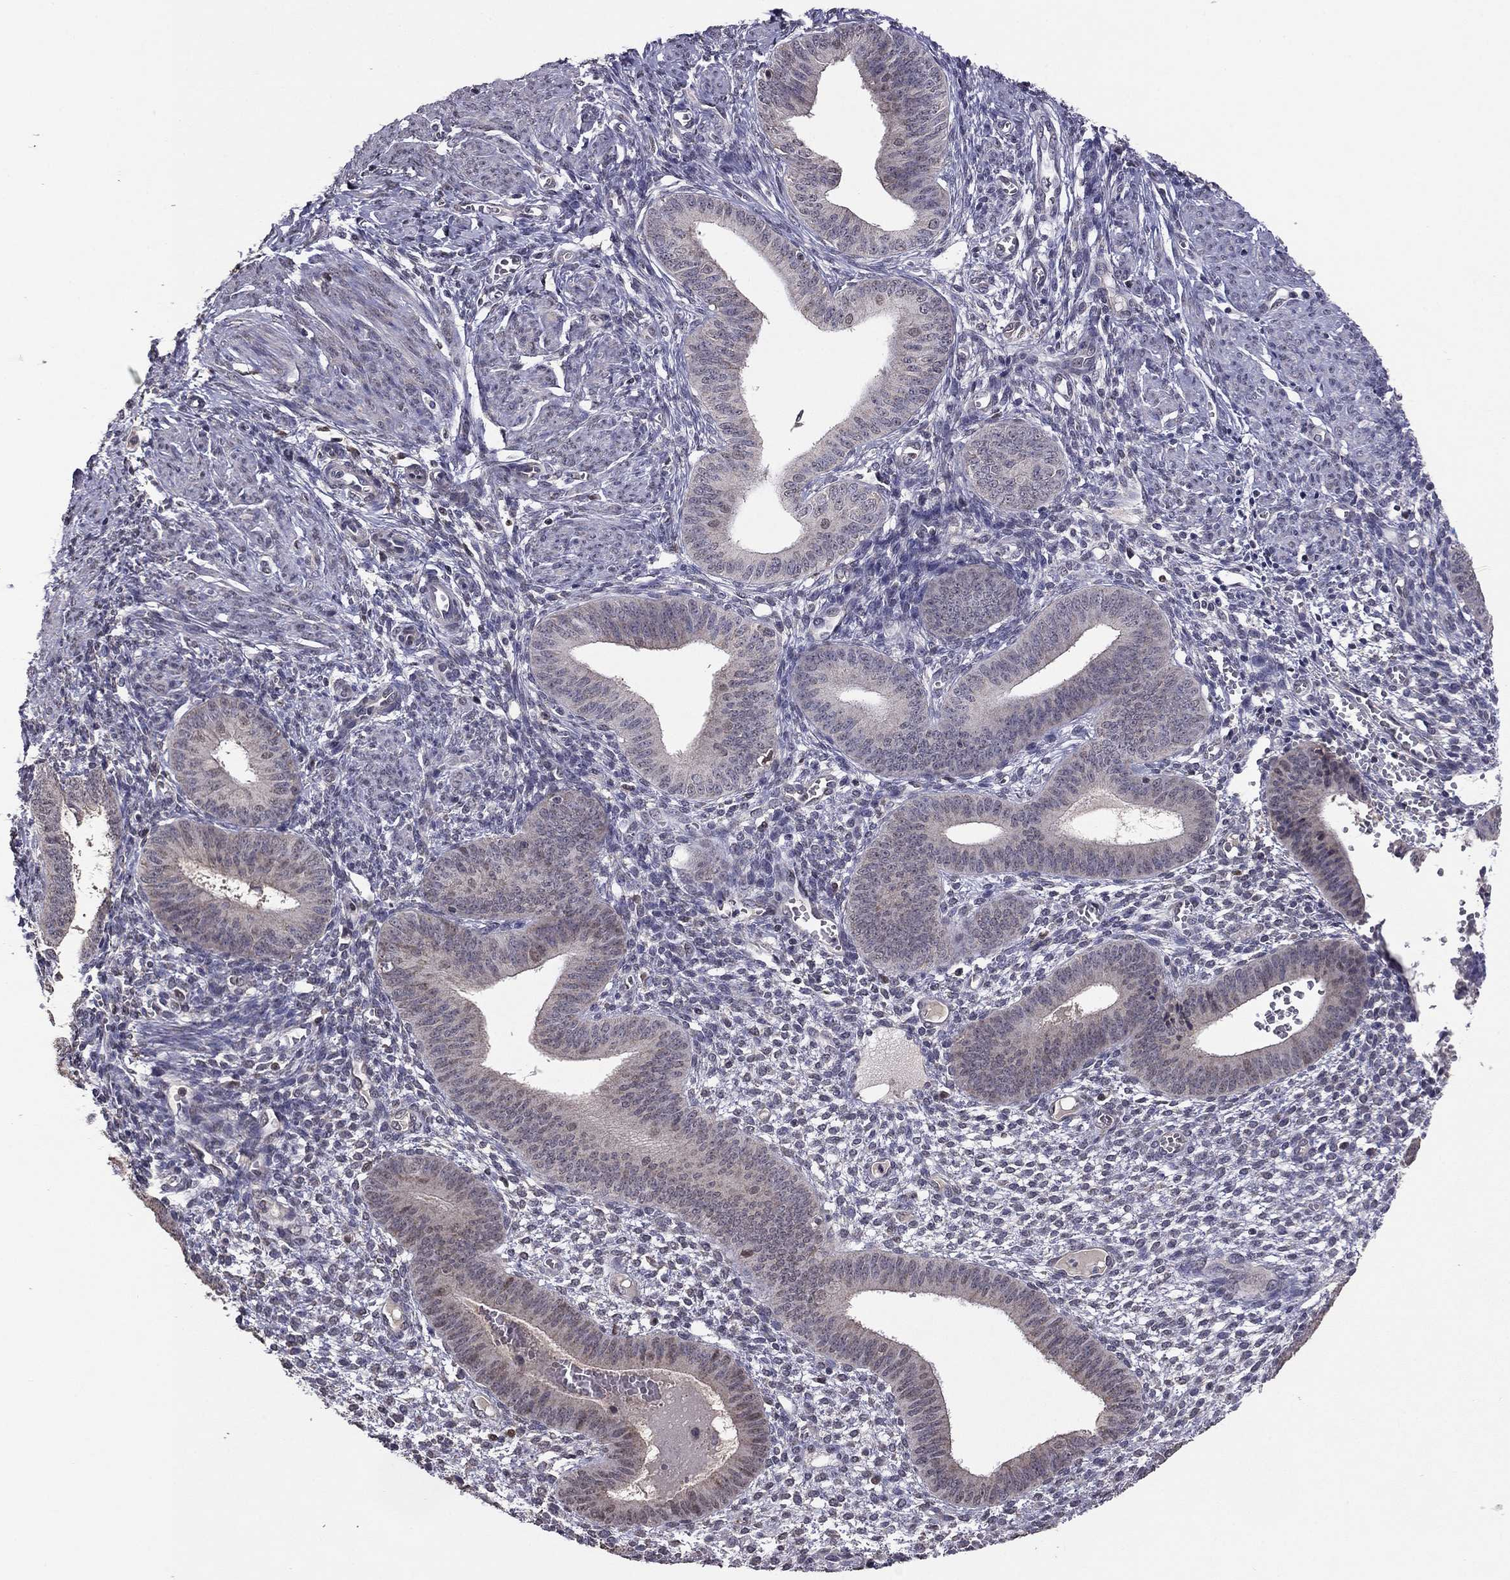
{"staining": {"intensity": "negative", "quantity": "none", "location": "none"}, "tissue": "endometrium", "cell_type": "Cells in endometrial stroma", "image_type": "normal", "snomed": [{"axis": "morphology", "description": "Normal tissue, NOS"}, {"axis": "topography", "description": "Endometrium"}], "caption": "A histopathology image of endometrium stained for a protein demonstrates no brown staining in cells in endometrial stroma. (DAB (3,3'-diaminobenzidine) IHC, high magnification).", "gene": "HCN1", "patient": {"sex": "female", "age": 42}}